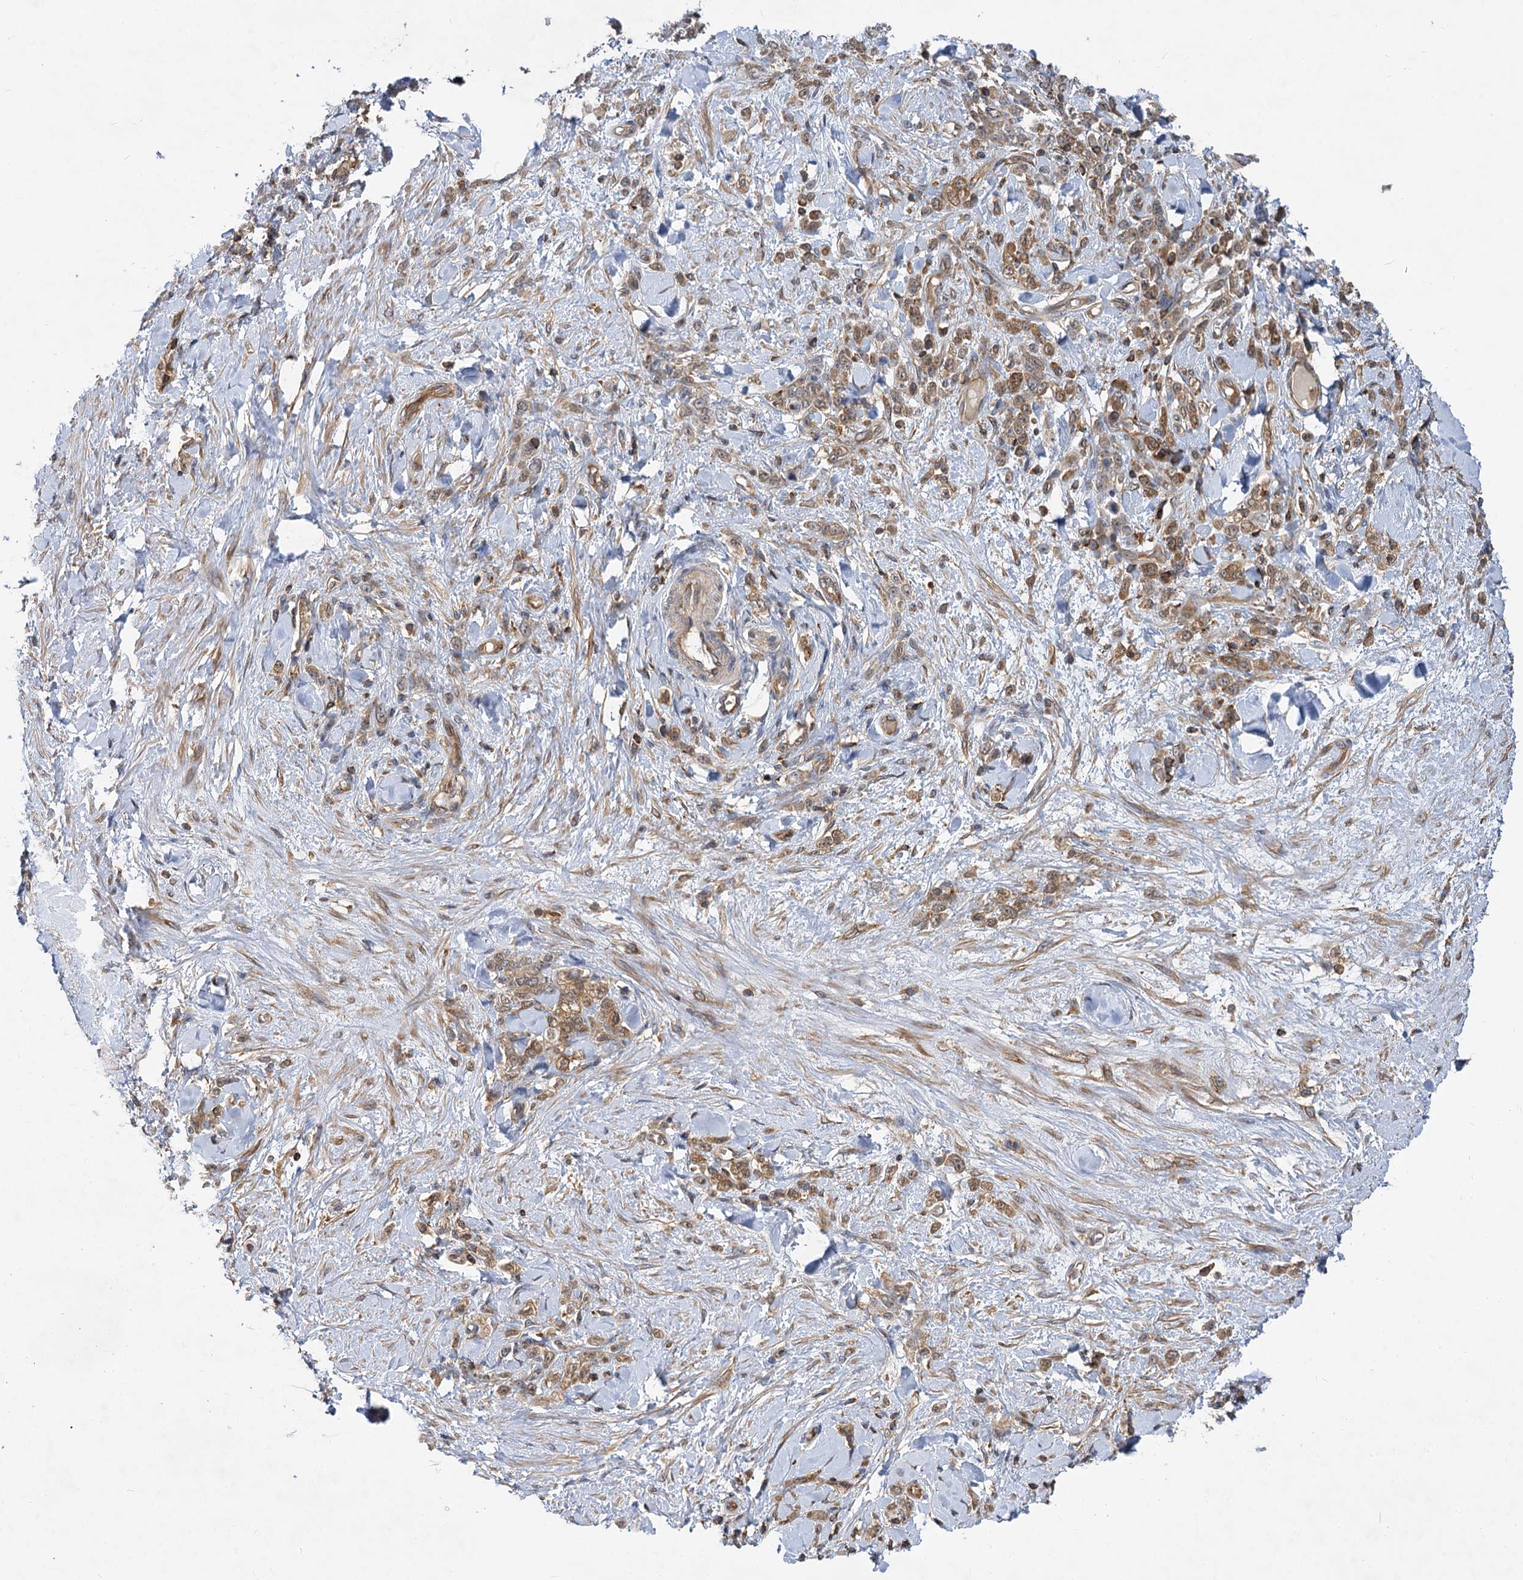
{"staining": {"intensity": "moderate", "quantity": ">75%", "location": "cytoplasmic/membranous"}, "tissue": "stomach cancer", "cell_type": "Tumor cells", "image_type": "cancer", "snomed": [{"axis": "morphology", "description": "Normal tissue, NOS"}, {"axis": "morphology", "description": "Adenocarcinoma, NOS"}, {"axis": "topography", "description": "Stomach"}], "caption": "Tumor cells display medium levels of moderate cytoplasmic/membranous staining in approximately >75% of cells in human stomach adenocarcinoma.", "gene": "PACS1", "patient": {"sex": "male", "age": 82}}